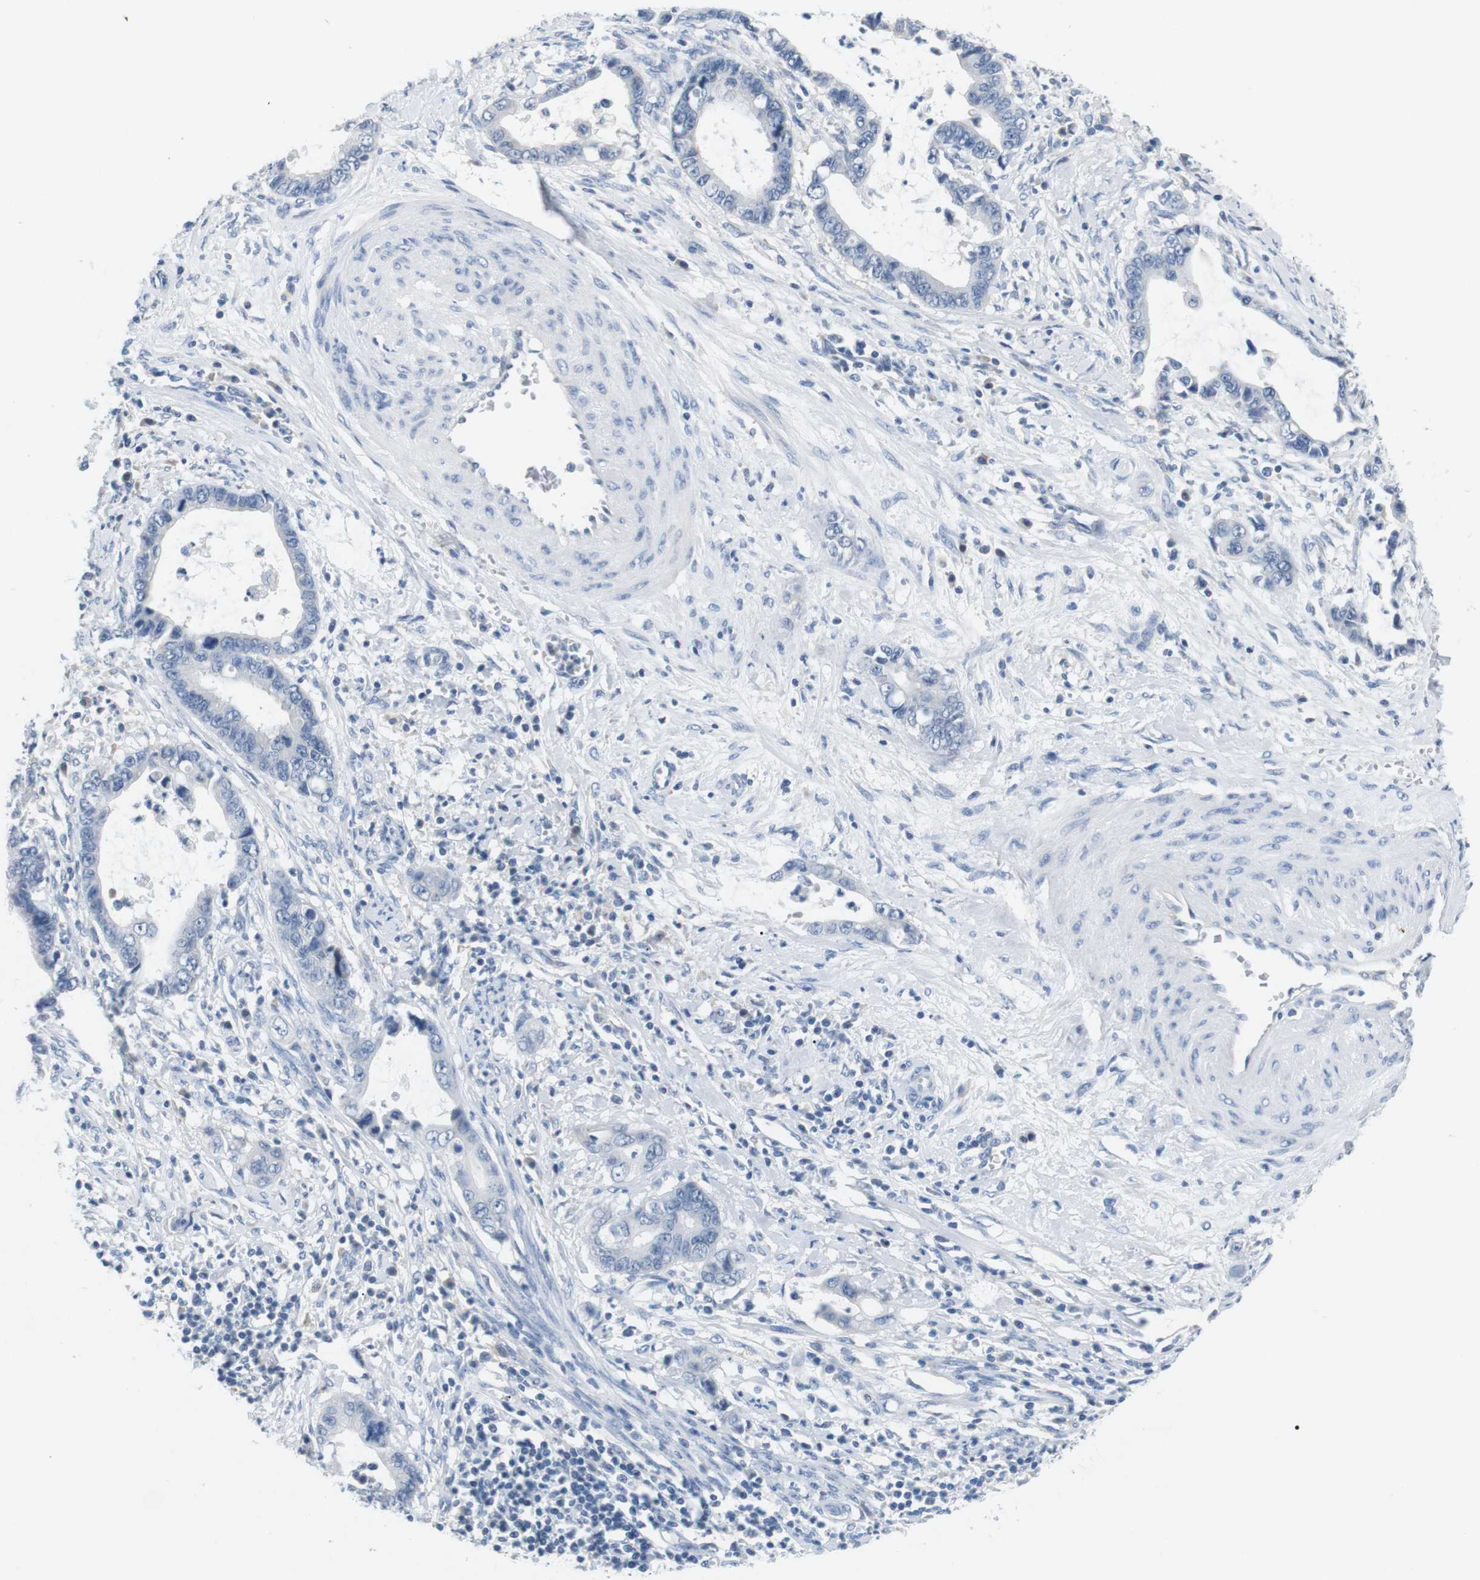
{"staining": {"intensity": "negative", "quantity": "none", "location": "none"}, "tissue": "cervical cancer", "cell_type": "Tumor cells", "image_type": "cancer", "snomed": [{"axis": "morphology", "description": "Adenocarcinoma, NOS"}, {"axis": "topography", "description": "Cervix"}], "caption": "Immunohistochemical staining of cervical adenocarcinoma demonstrates no significant positivity in tumor cells.", "gene": "FCGRT", "patient": {"sex": "female", "age": 44}}